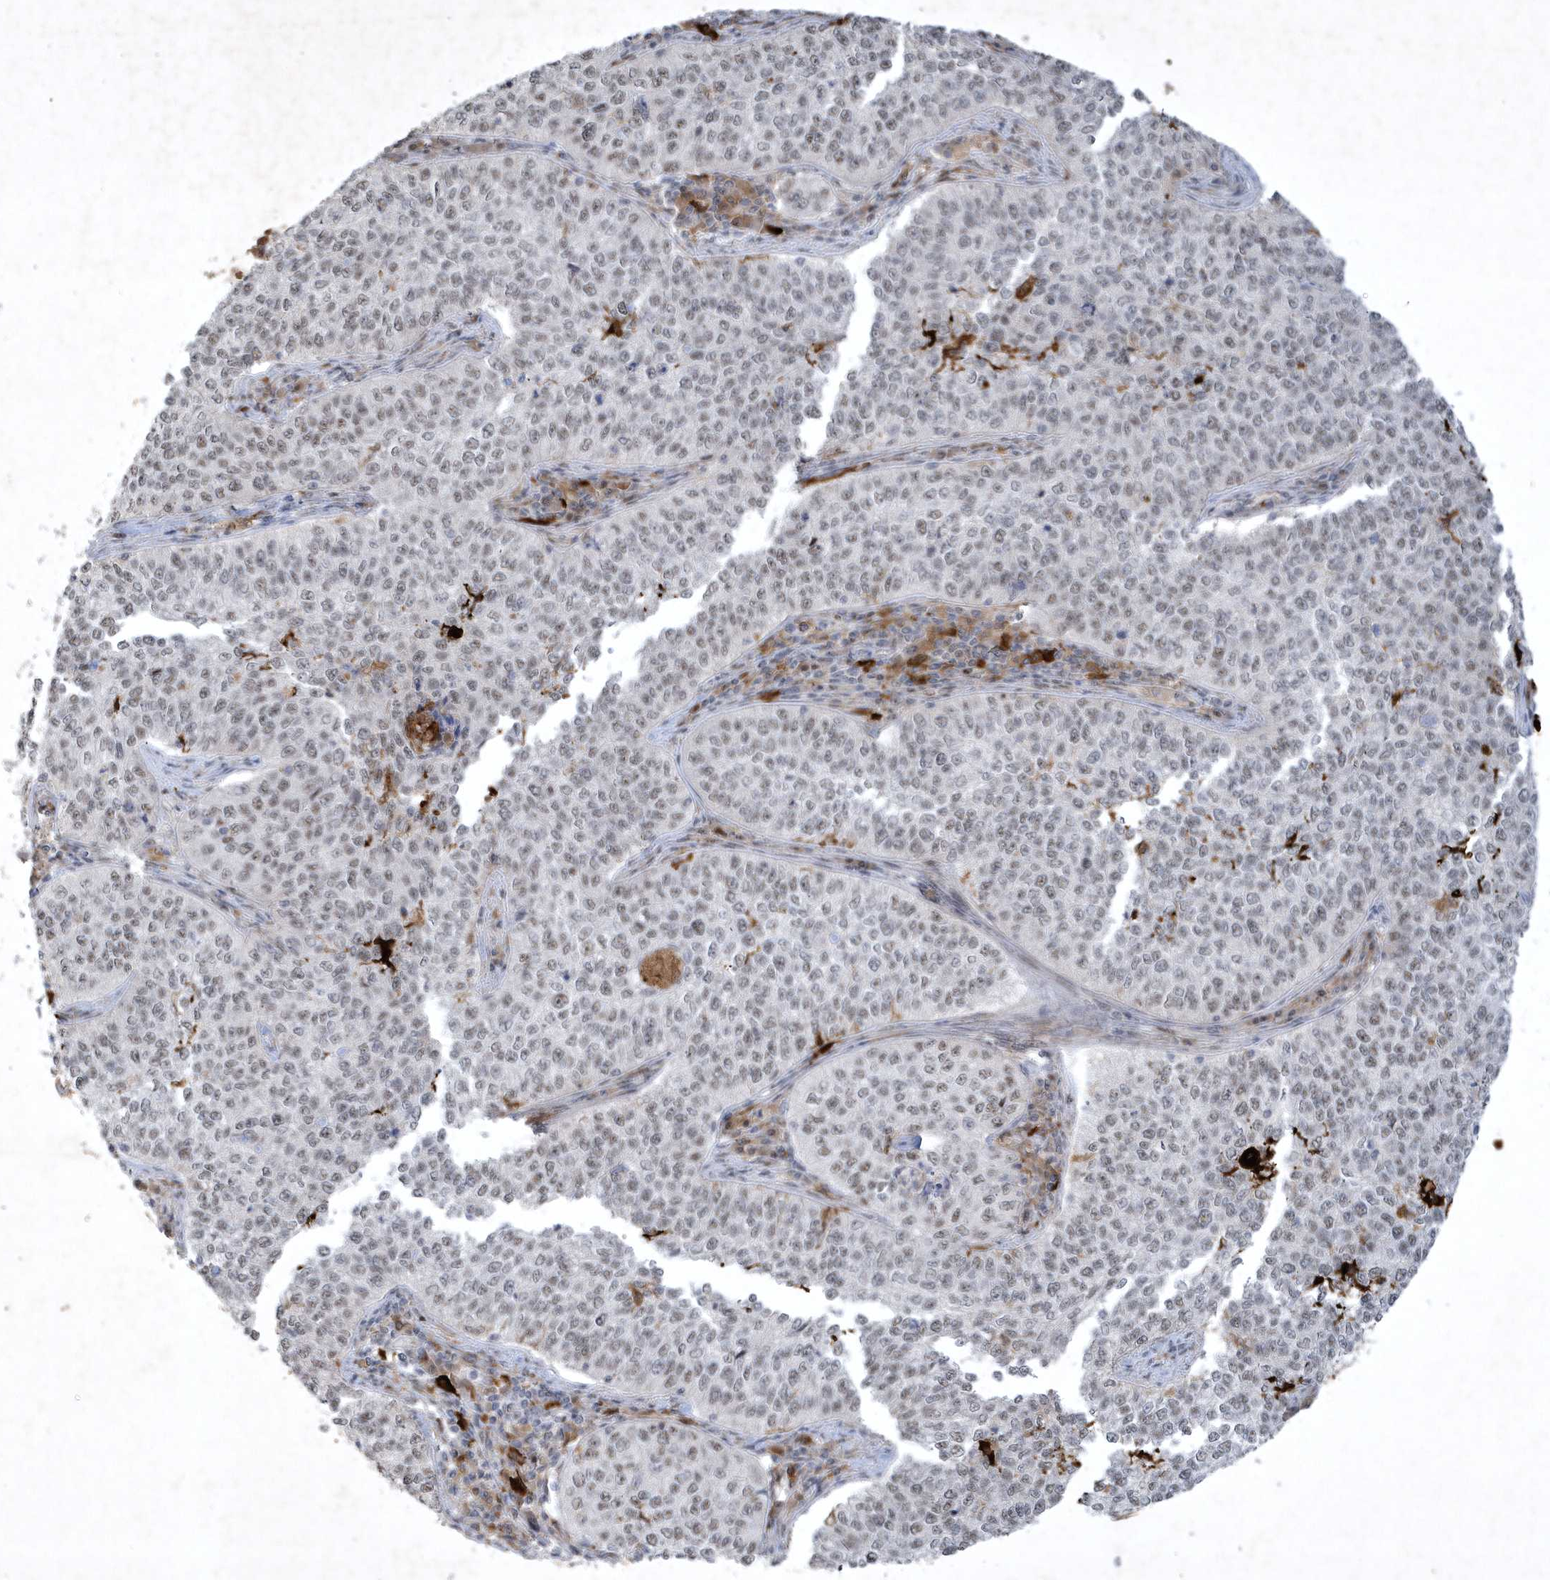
{"staining": {"intensity": "weak", "quantity": ">75%", "location": "nuclear"}, "tissue": "cervical cancer", "cell_type": "Tumor cells", "image_type": "cancer", "snomed": [{"axis": "morphology", "description": "Squamous cell carcinoma, NOS"}, {"axis": "topography", "description": "Cervix"}], "caption": "High-power microscopy captured an immunohistochemistry image of cervical cancer, revealing weak nuclear expression in approximately >75% of tumor cells. The staining is performed using DAB brown chromogen to label protein expression. The nuclei are counter-stained blue using hematoxylin.", "gene": "THG1L", "patient": {"sex": "female", "age": 35}}